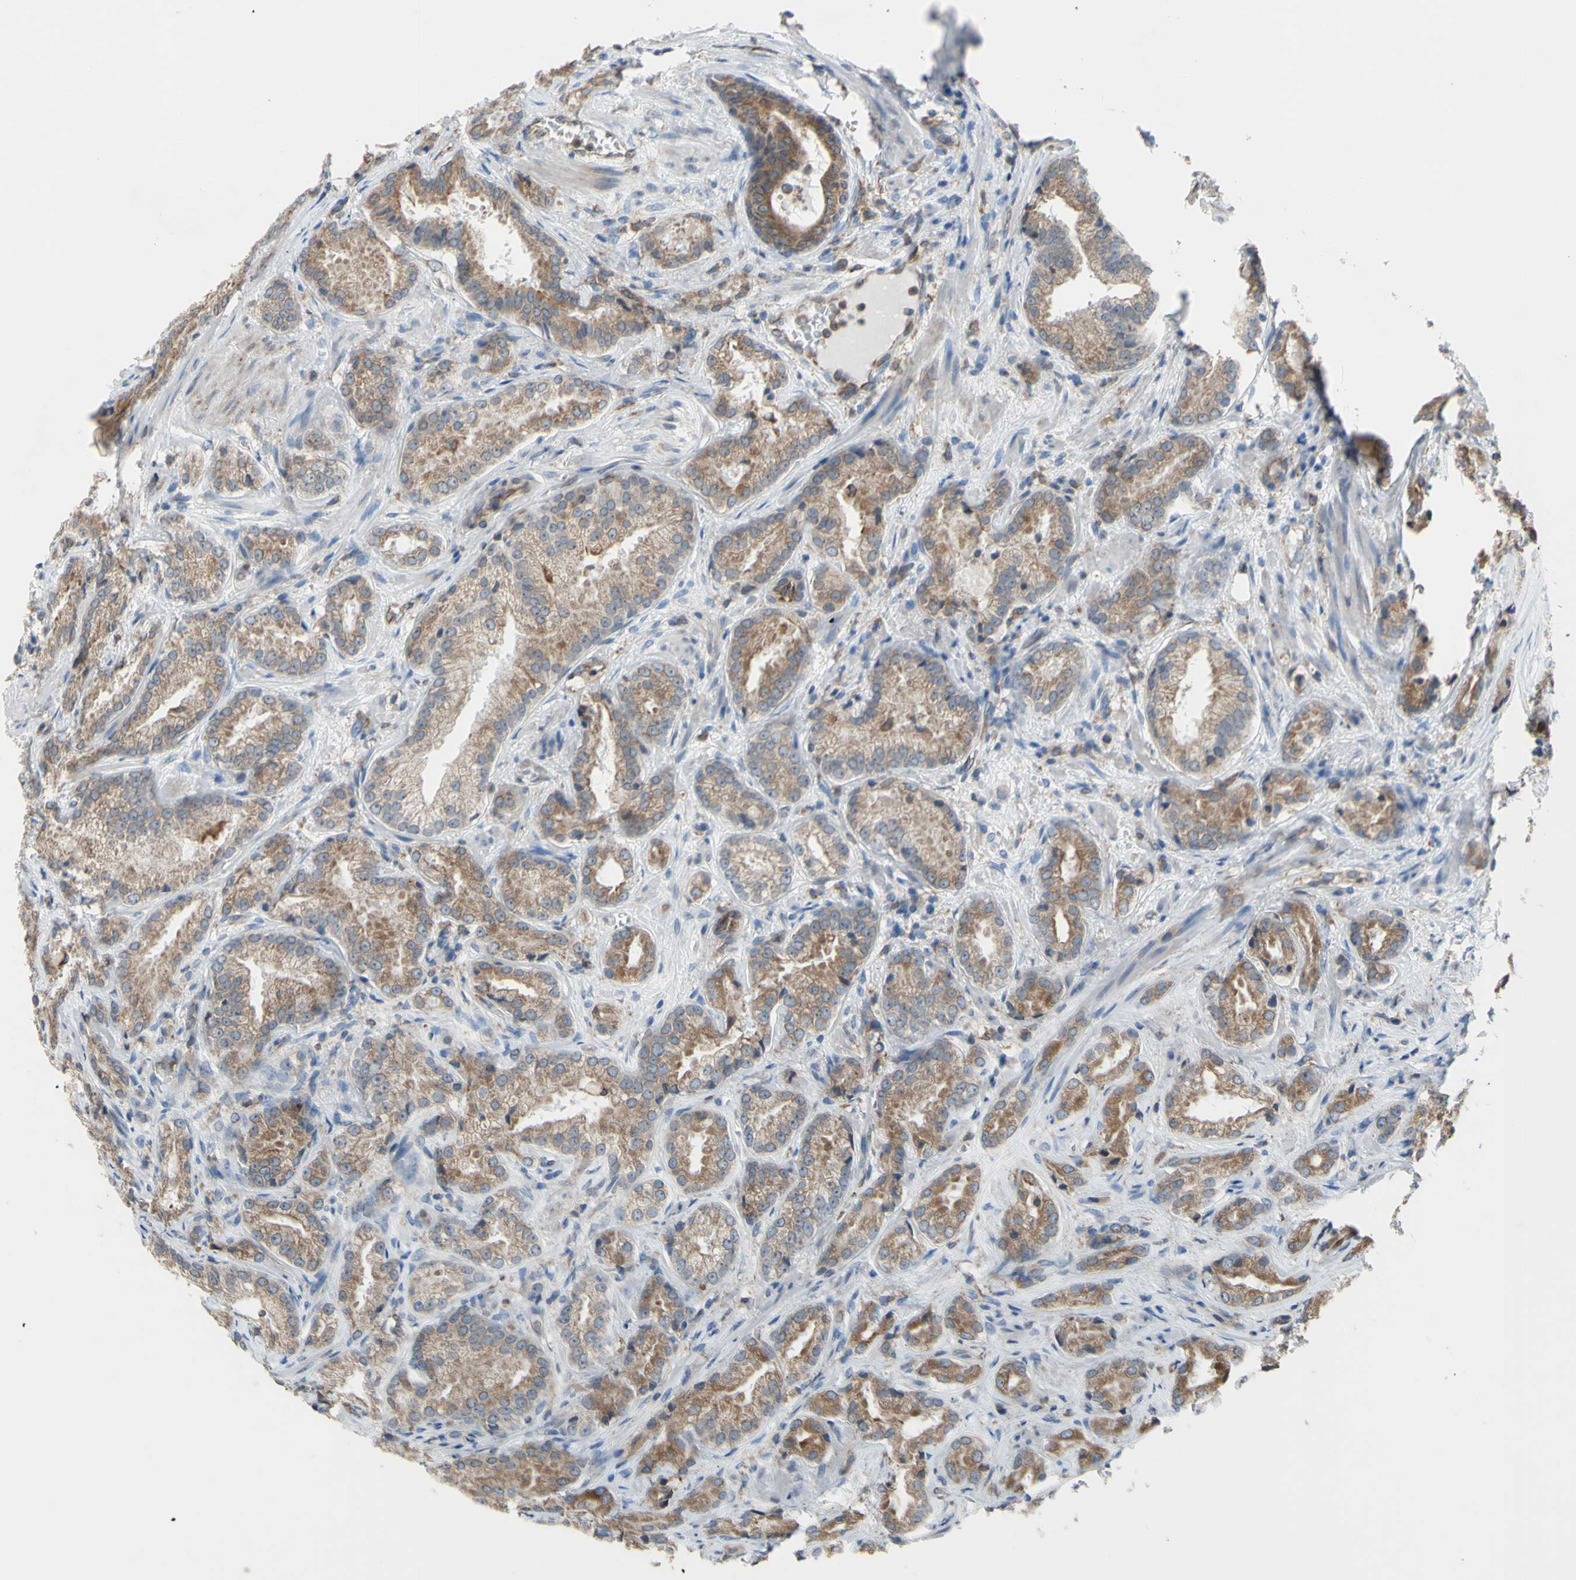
{"staining": {"intensity": "moderate", "quantity": ">75%", "location": "cytoplasmic/membranous"}, "tissue": "prostate cancer", "cell_type": "Tumor cells", "image_type": "cancer", "snomed": [{"axis": "morphology", "description": "Adenocarcinoma, High grade"}, {"axis": "topography", "description": "Prostate"}], "caption": "The photomicrograph shows staining of prostate high-grade adenocarcinoma, revealing moderate cytoplasmic/membranous protein positivity (brown color) within tumor cells.", "gene": "MGST2", "patient": {"sex": "male", "age": 64}}